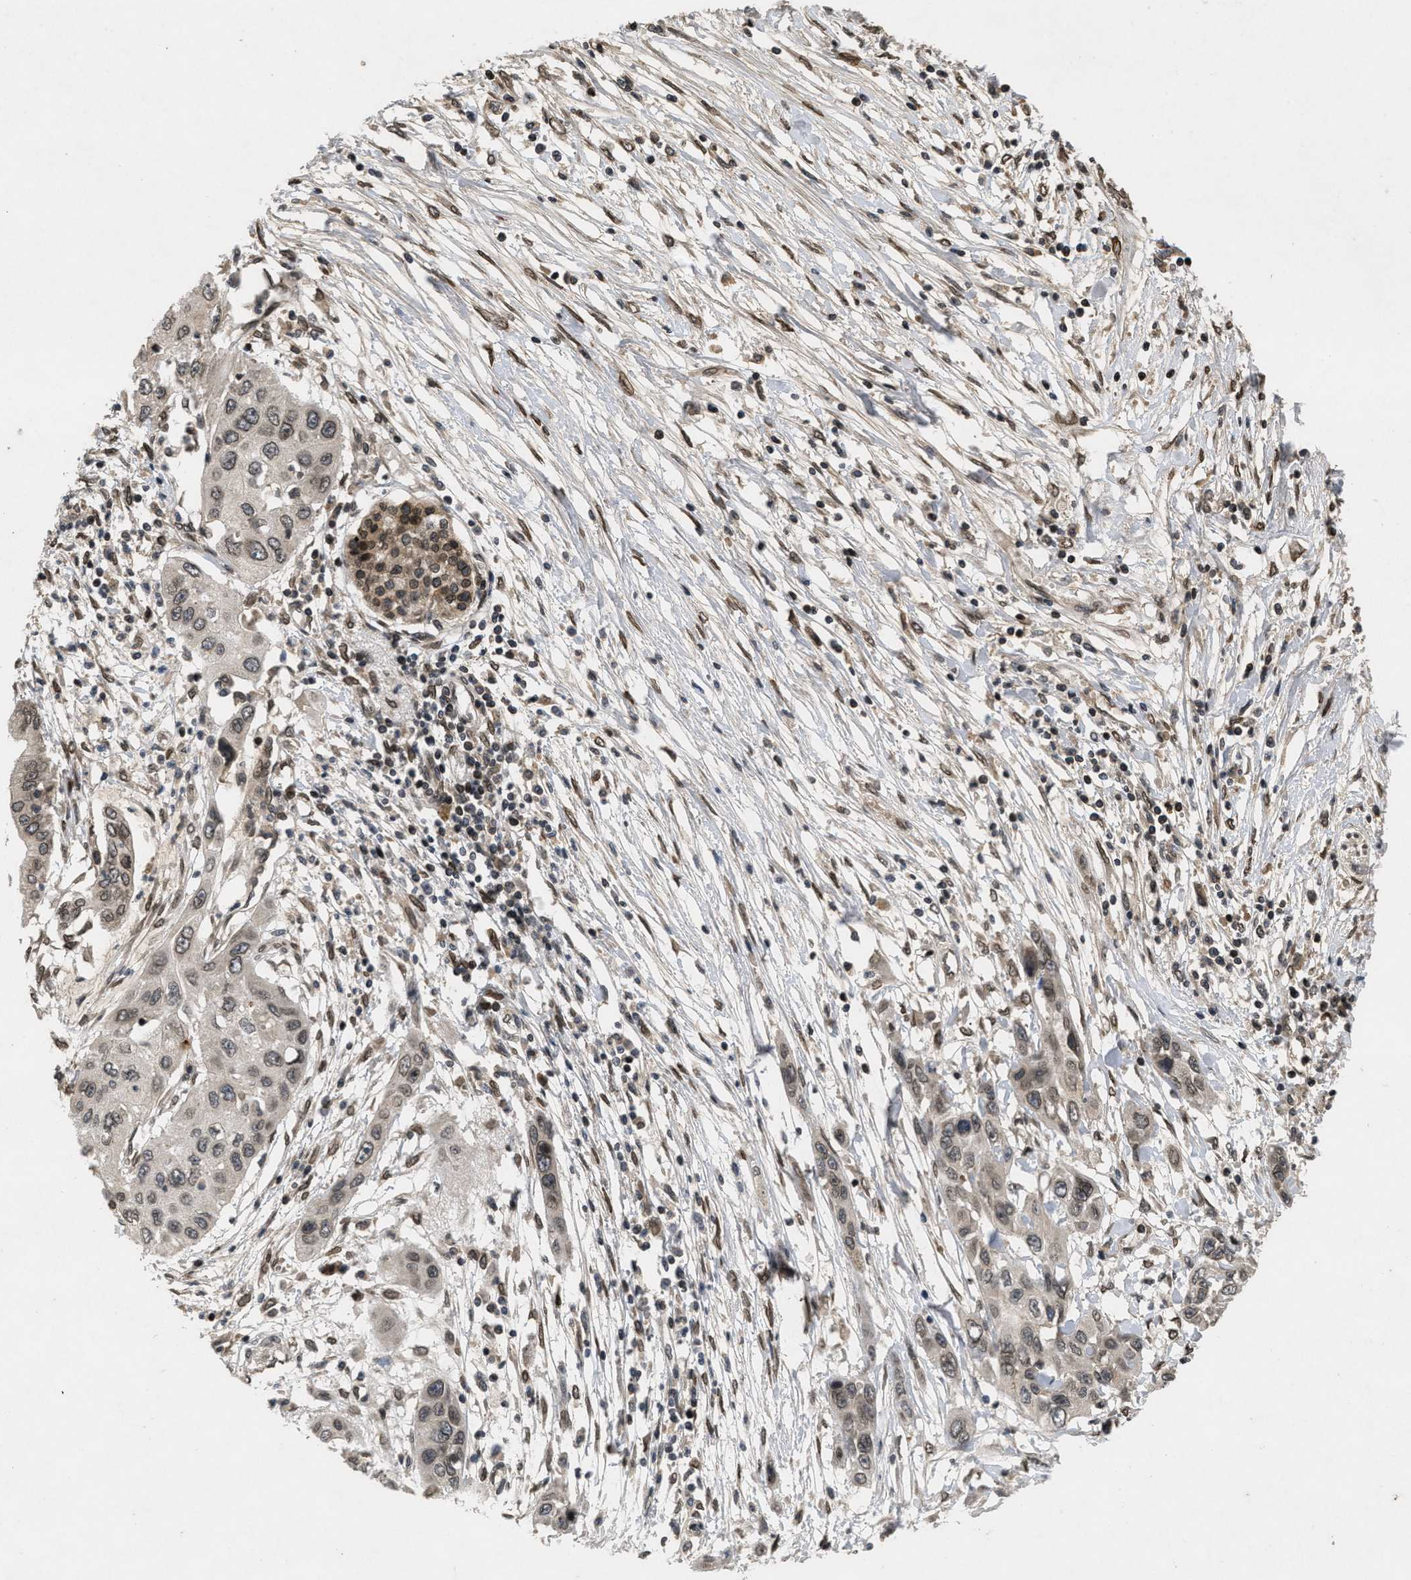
{"staining": {"intensity": "weak", "quantity": ">75%", "location": "cytoplasmic/membranous,nuclear"}, "tissue": "pancreatic cancer", "cell_type": "Tumor cells", "image_type": "cancer", "snomed": [{"axis": "morphology", "description": "Adenocarcinoma, NOS"}, {"axis": "topography", "description": "Pancreas"}], "caption": "Brown immunohistochemical staining in adenocarcinoma (pancreatic) exhibits weak cytoplasmic/membranous and nuclear expression in about >75% of tumor cells.", "gene": "CRY1", "patient": {"sex": "female", "age": 70}}